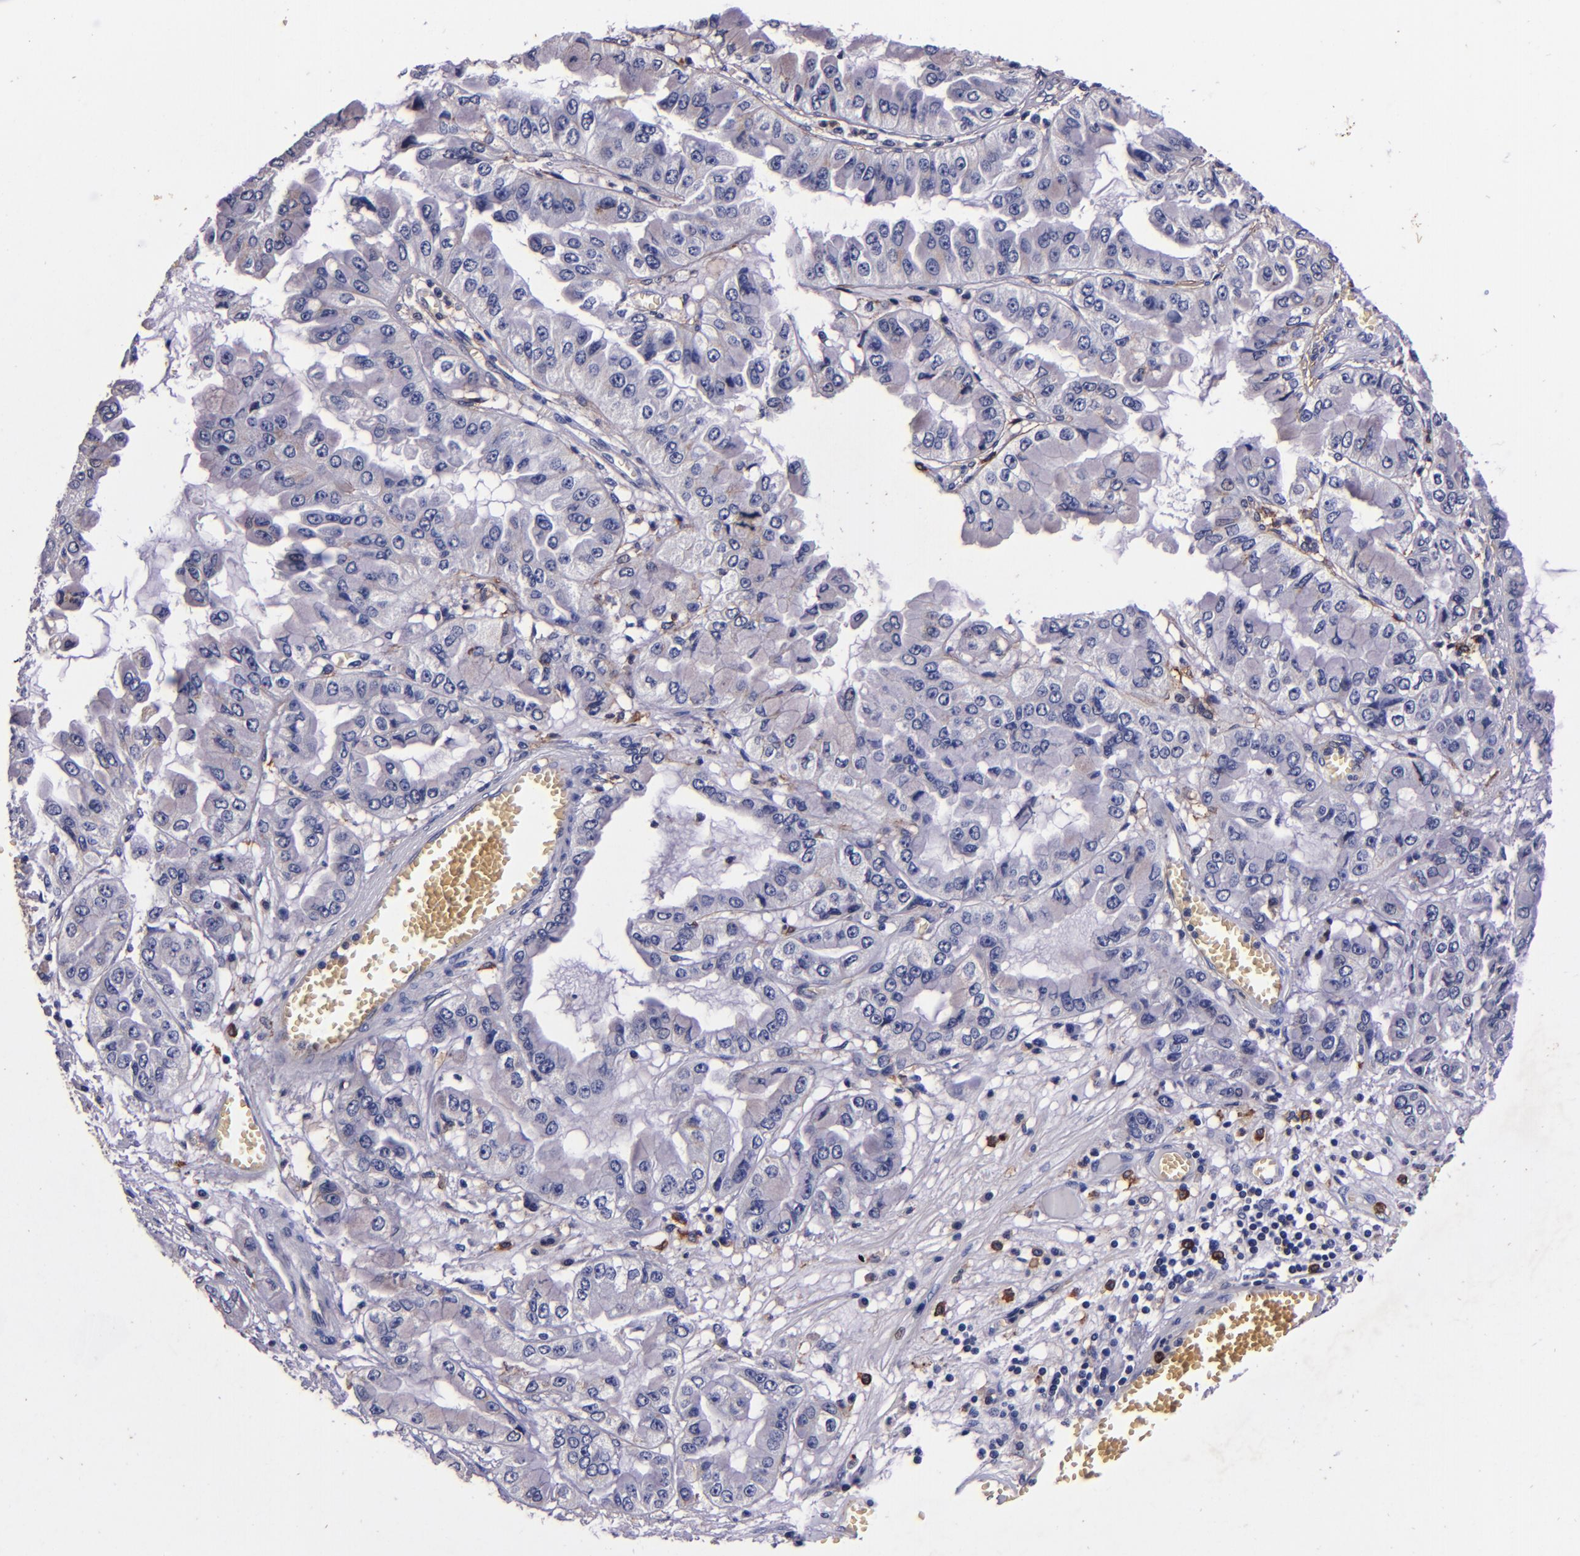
{"staining": {"intensity": "negative", "quantity": "none", "location": "none"}, "tissue": "liver cancer", "cell_type": "Tumor cells", "image_type": "cancer", "snomed": [{"axis": "morphology", "description": "Cholangiocarcinoma"}, {"axis": "topography", "description": "Liver"}], "caption": "Immunohistochemistry of liver cancer shows no expression in tumor cells.", "gene": "SIRPA", "patient": {"sex": "female", "age": 79}}